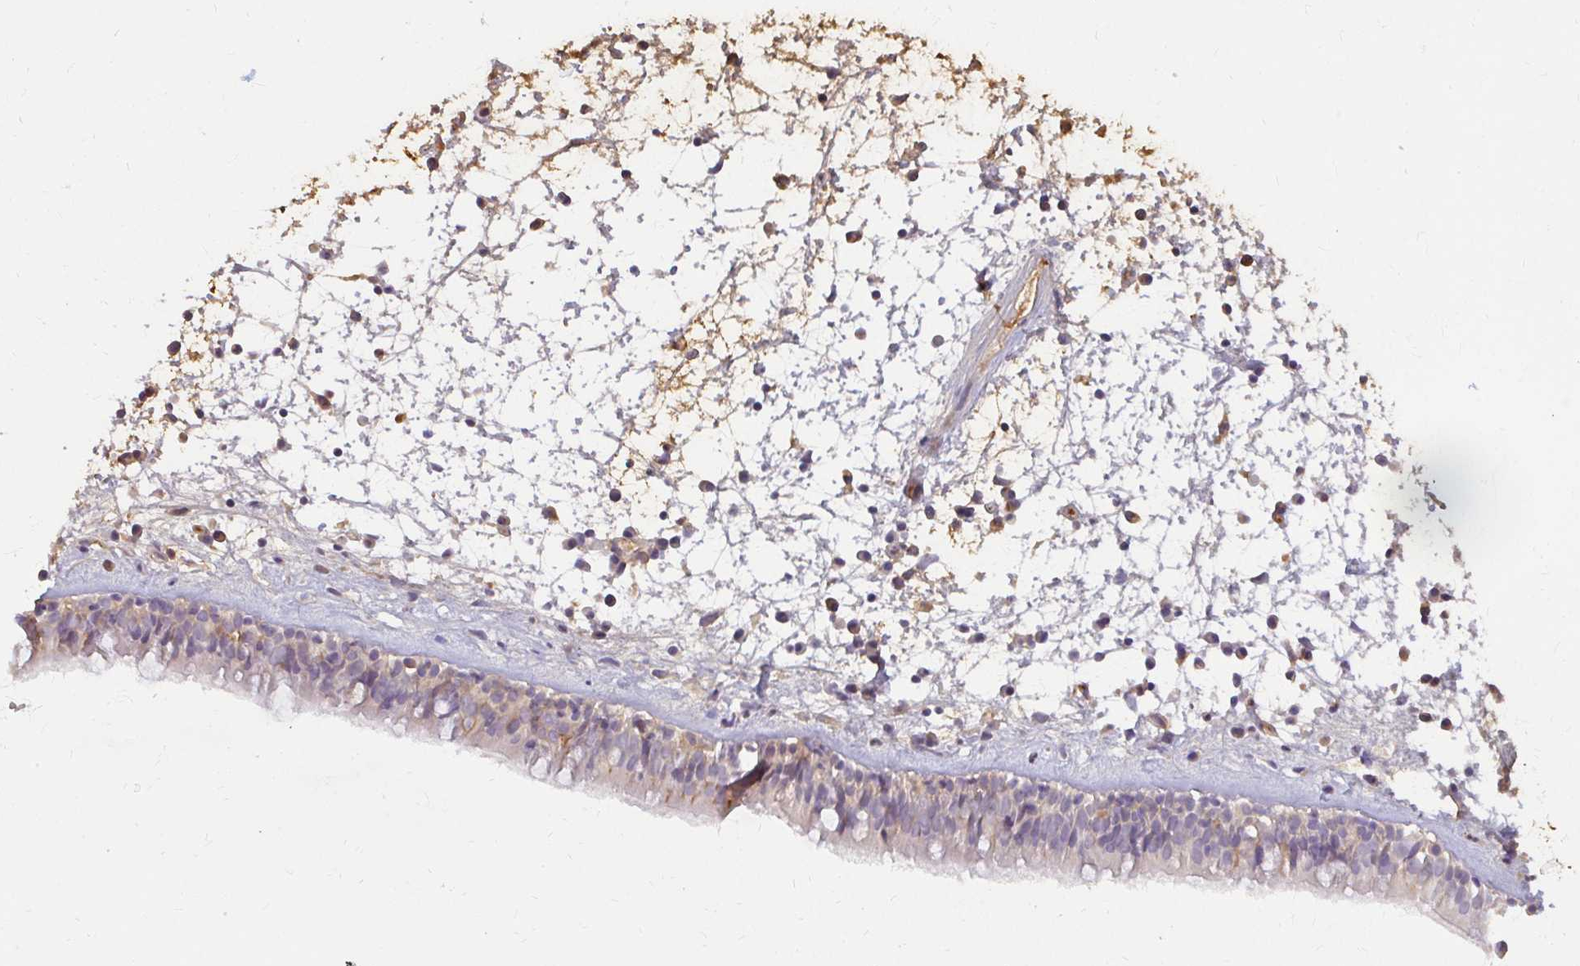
{"staining": {"intensity": "weak", "quantity": "<25%", "location": "cytoplasmic/membranous"}, "tissue": "nasopharynx", "cell_type": "Respiratory epithelial cells", "image_type": "normal", "snomed": [{"axis": "morphology", "description": "Normal tissue, NOS"}, {"axis": "topography", "description": "Nasopharynx"}], "caption": "Respiratory epithelial cells show no significant protein expression in unremarkable nasopharynx.", "gene": "LOXL4", "patient": {"sex": "male", "age": 24}}